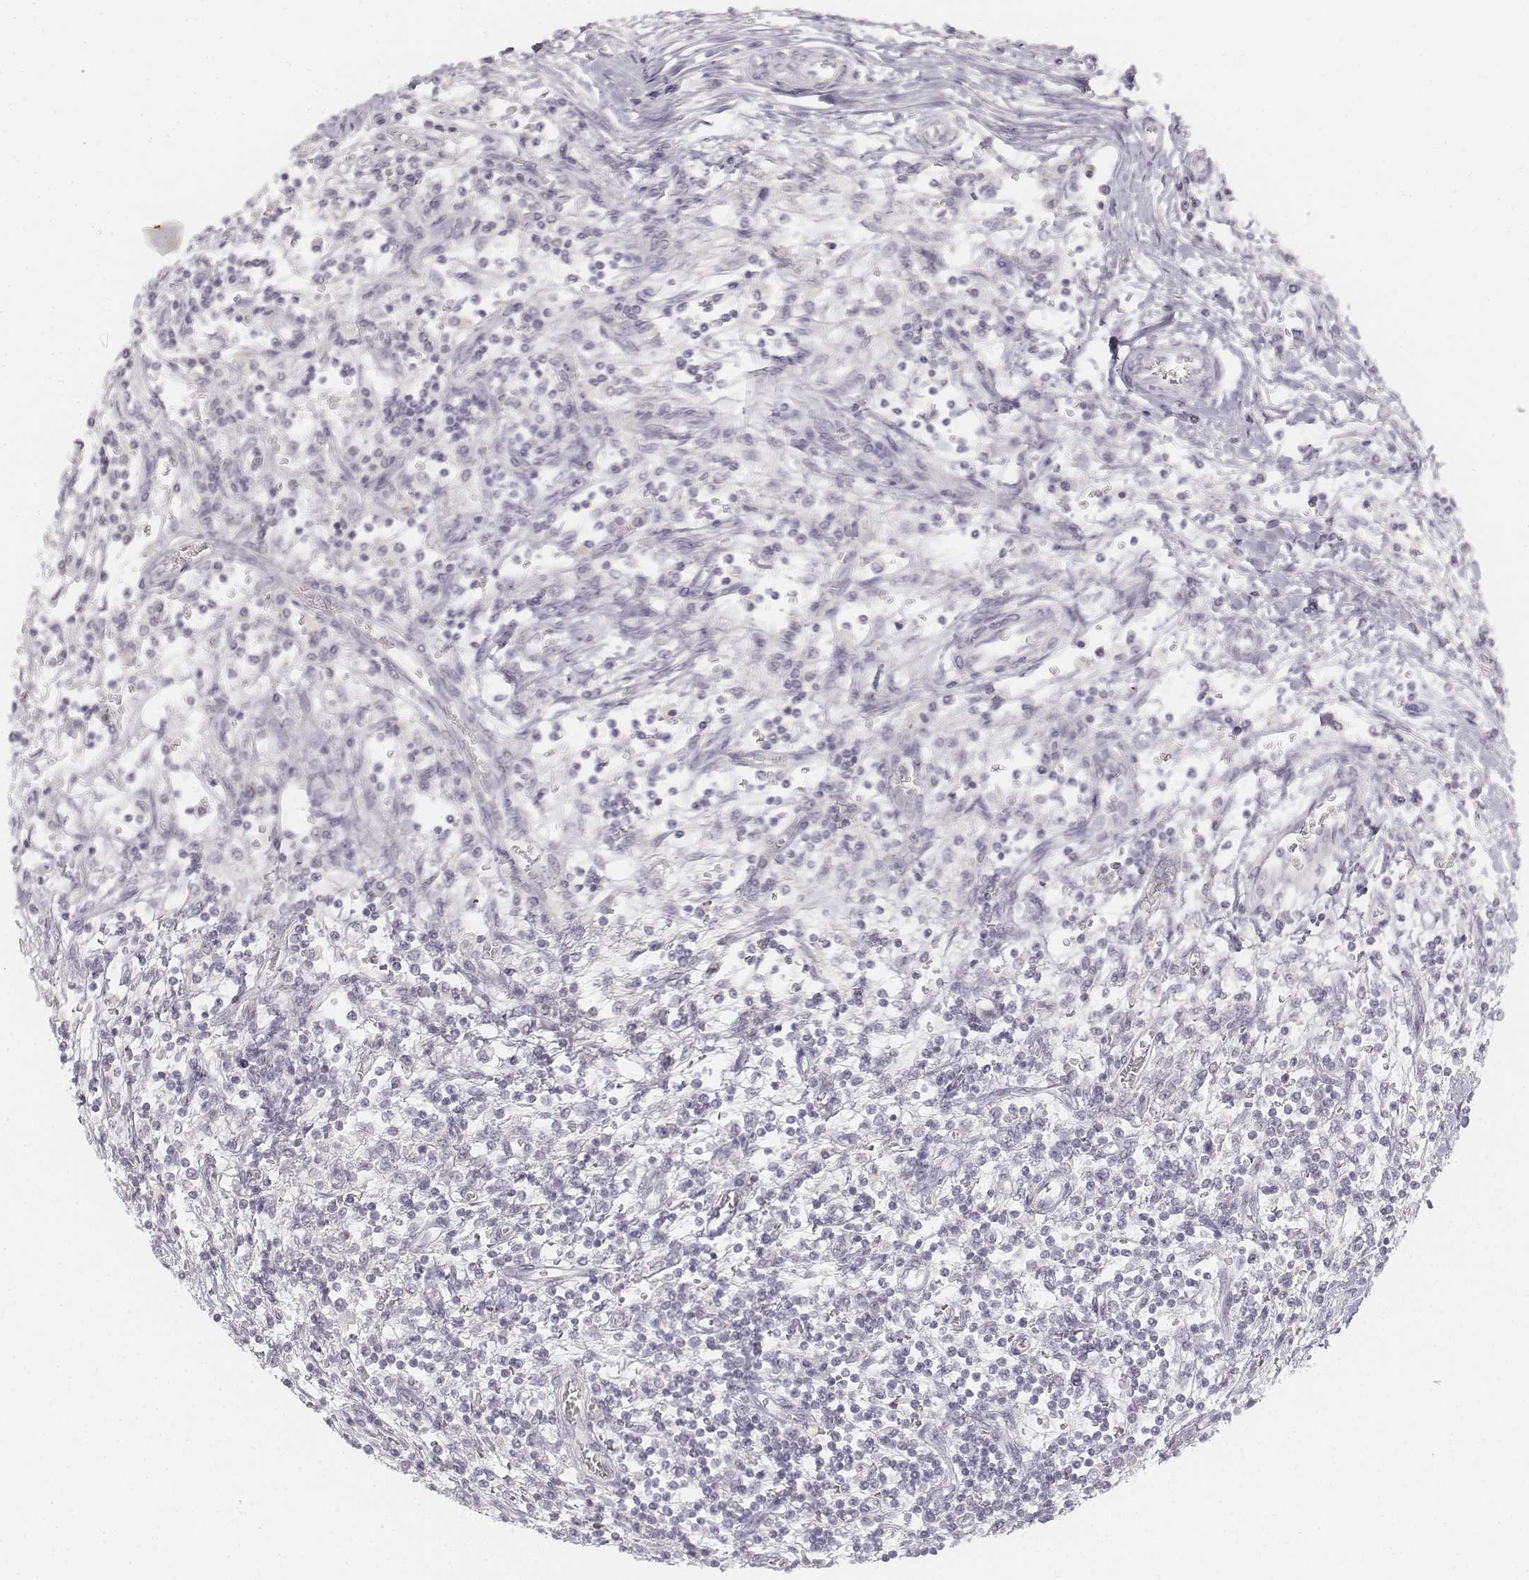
{"staining": {"intensity": "negative", "quantity": "none", "location": "none"}, "tissue": "testis cancer", "cell_type": "Tumor cells", "image_type": "cancer", "snomed": [{"axis": "morphology", "description": "Seminoma, NOS"}, {"axis": "topography", "description": "Testis"}], "caption": "Tumor cells are negative for brown protein staining in testis cancer (seminoma).", "gene": "DSG4", "patient": {"sex": "male", "age": 34}}